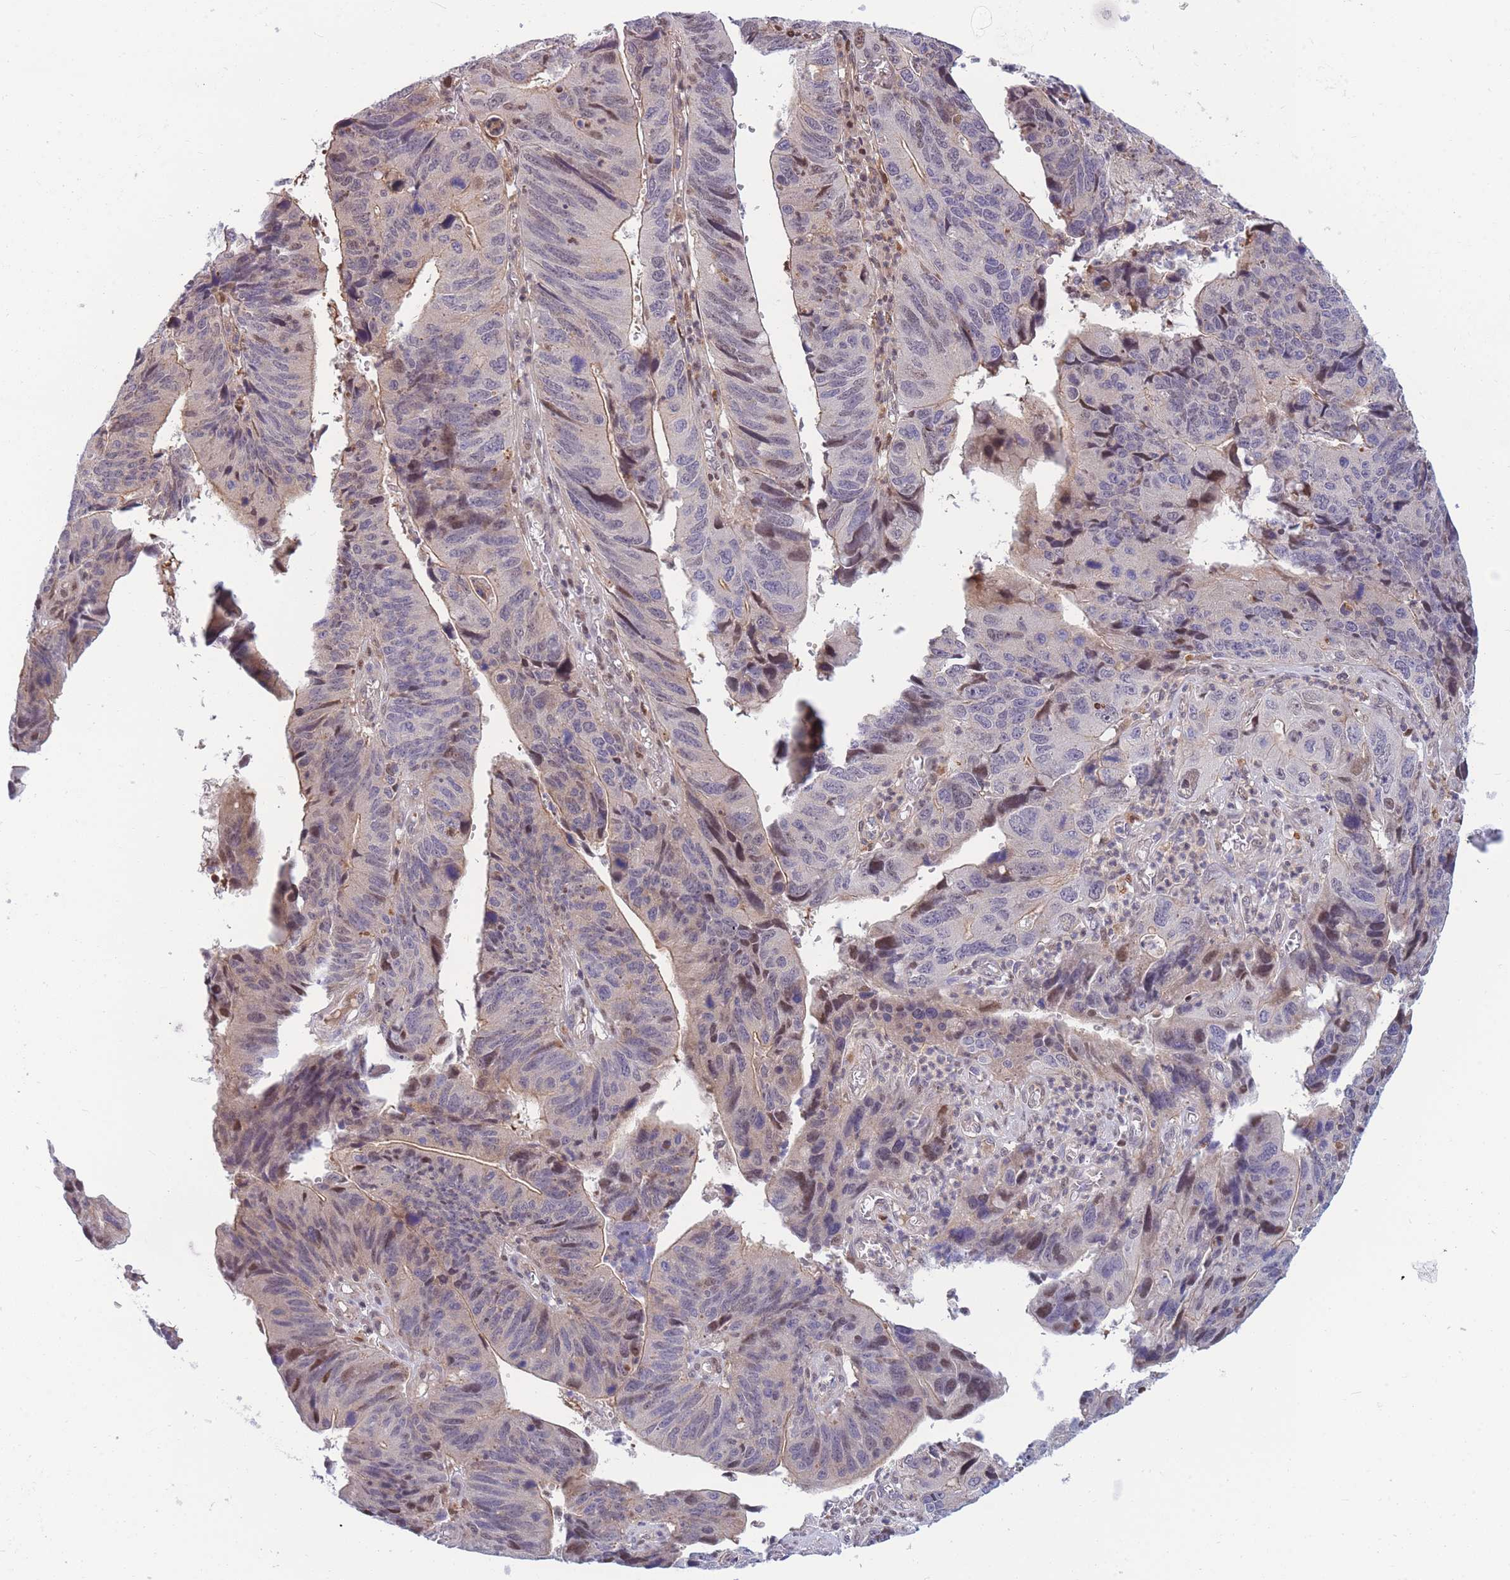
{"staining": {"intensity": "moderate", "quantity": "<25%", "location": "nuclear"}, "tissue": "stomach cancer", "cell_type": "Tumor cells", "image_type": "cancer", "snomed": [{"axis": "morphology", "description": "Adenocarcinoma, NOS"}, {"axis": "topography", "description": "Stomach"}], "caption": "DAB (3,3'-diaminobenzidine) immunohistochemical staining of stomach cancer (adenocarcinoma) exhibits moderate nuclear protein staining in about <25% of tumor cells.", "gene": "CRACD", "patient": {"sex": "male", "age": 59}}